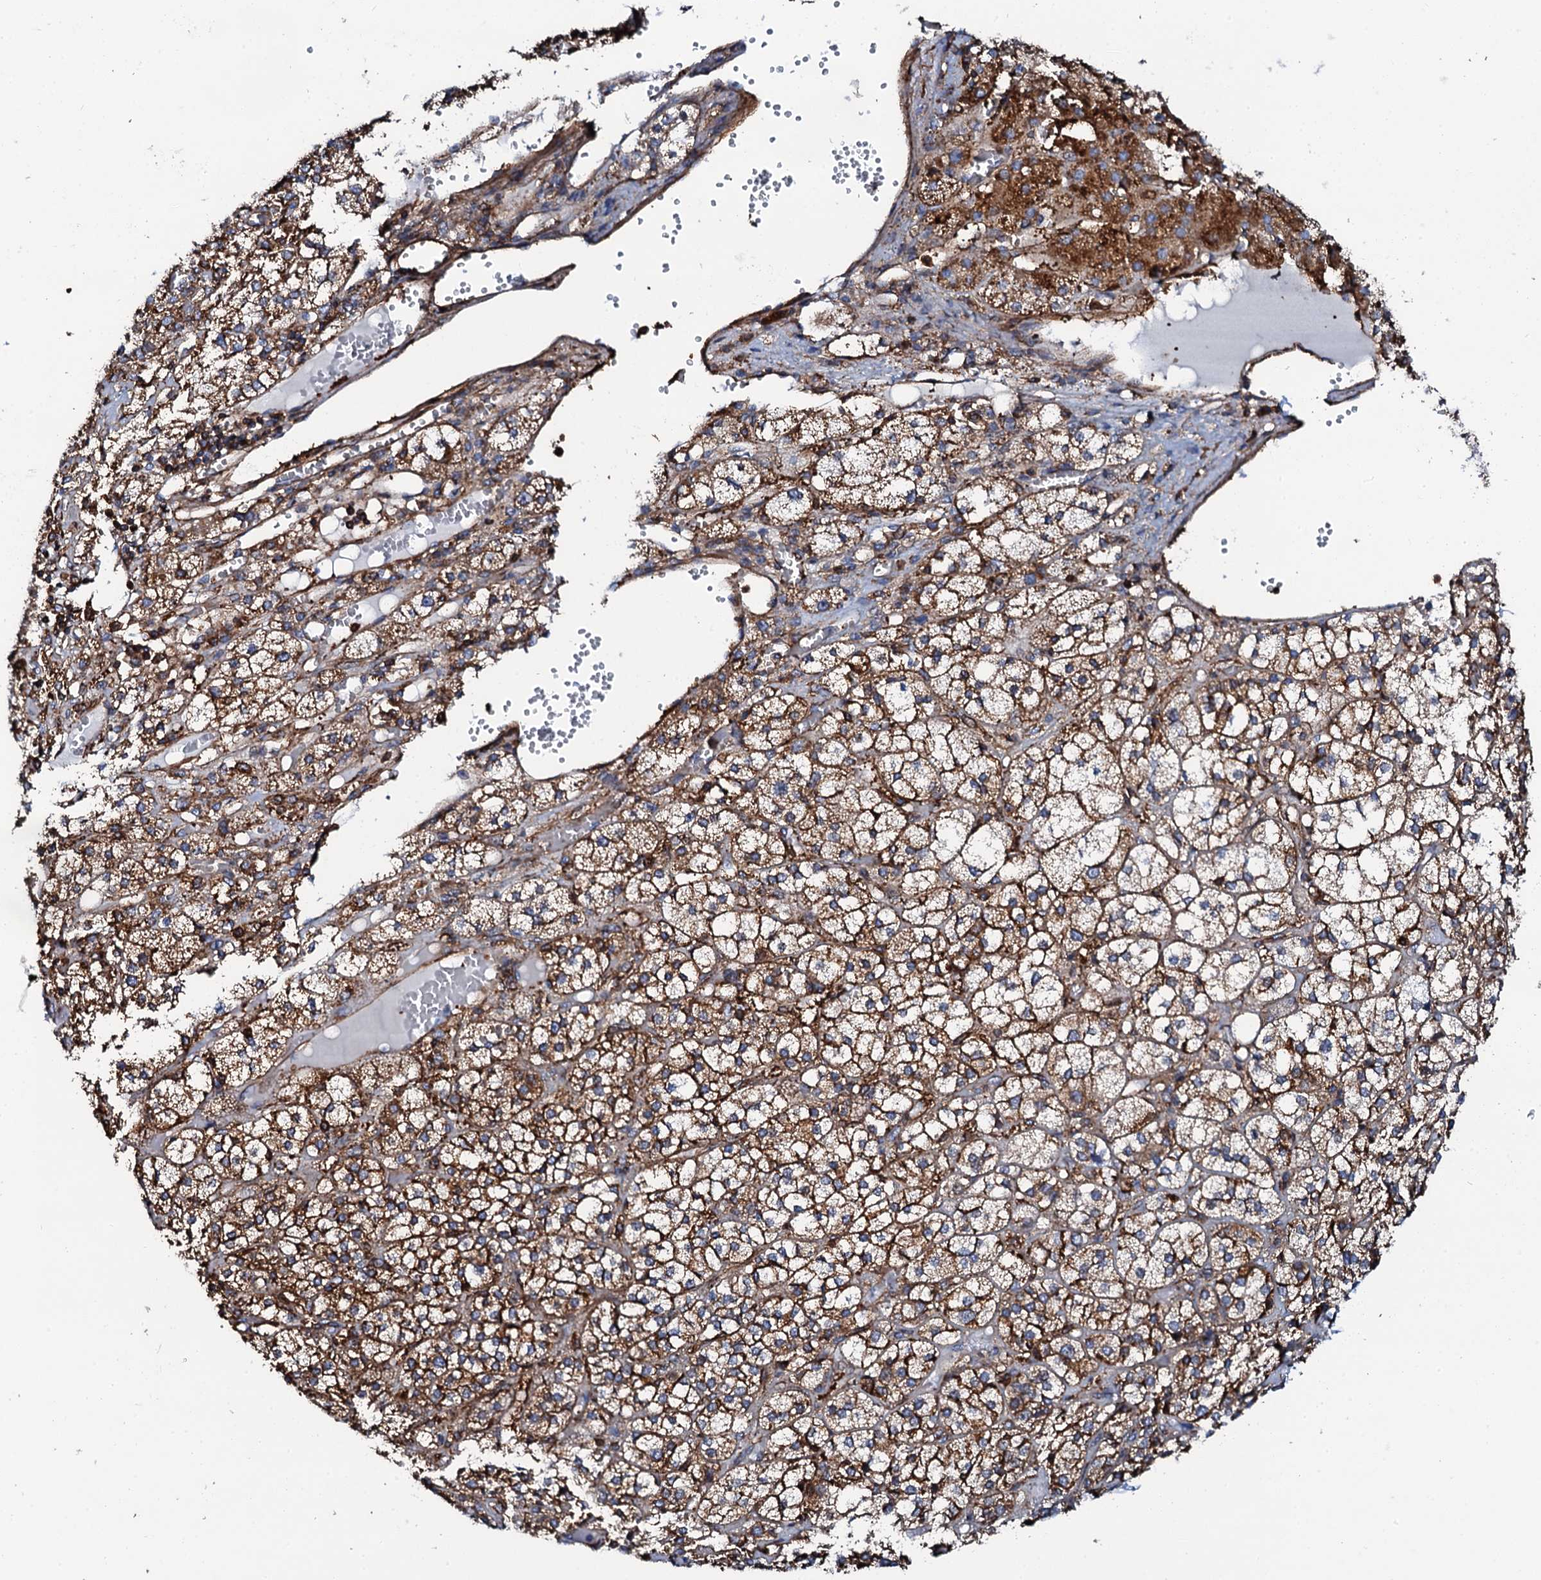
{"staining": {"intensity": "strong", "quantity": "25%-75%", "location": "cytoplasmic/membranous"}, "tissue": "adrenal gland", "cell_type": "Glandular cells", "image_type": "normal", "snomed": [{"axis": "morphology", "description": "Normal tissue, NOS"}, {"axis": "topography", "description": "Adrenal gland"}], "caption": "The photomicrograph reveals immunohistochemical staining of benign adrenal gland. There is strong cytoplasmic/membranous expression is appreciated in about 25%-75% of glandular cells. (DAB IHC with brightfield microscopy, high magnification).", "gene": "INTS10", "patient": {"sex": "female", "age": 61}}